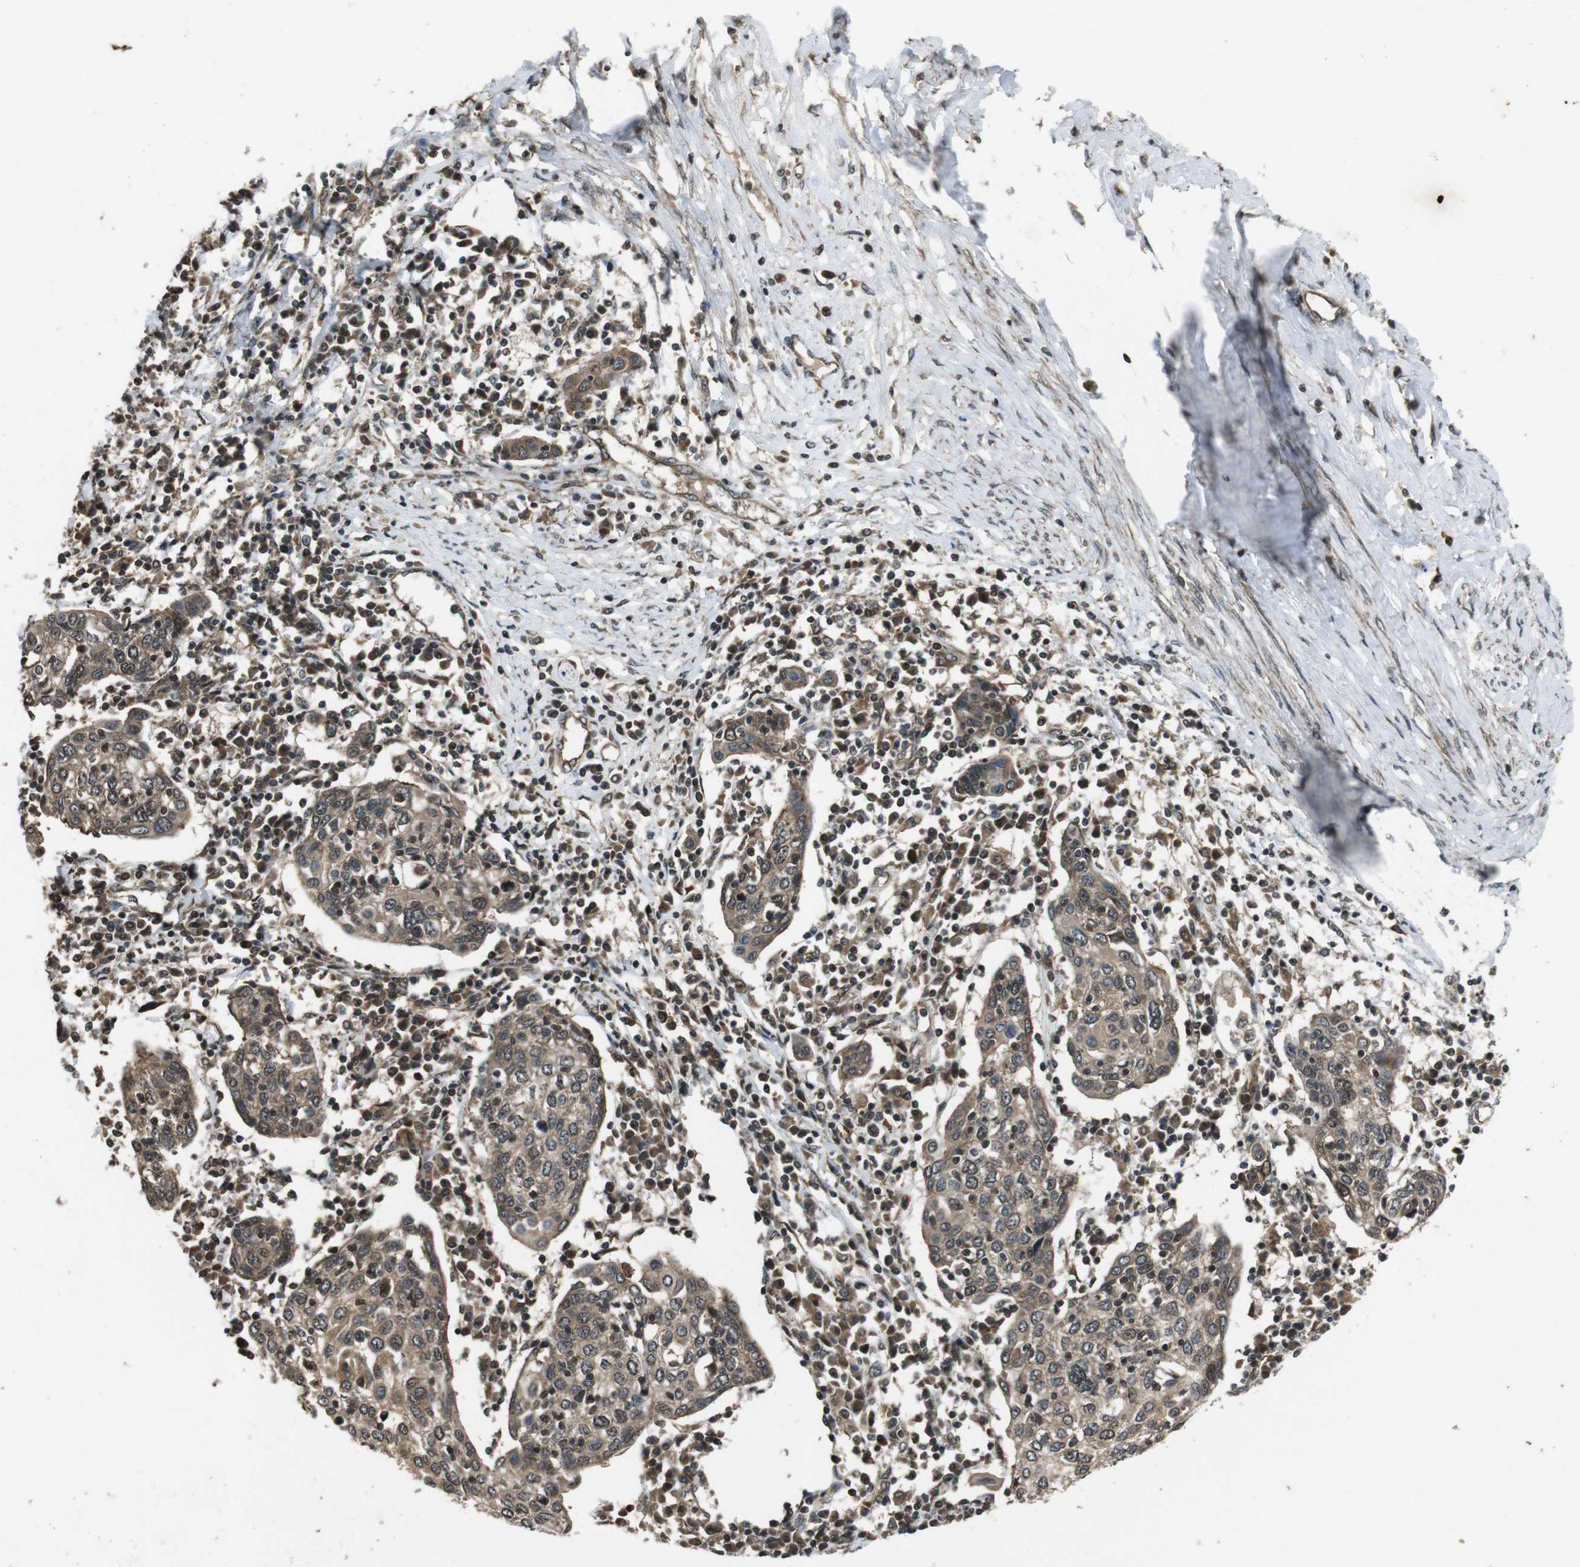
{"staining": {"intensity": "moderate", "quantity": ">75%", "location": "cytoplasmic/membranous,nuclear"}, "tissue": "cervical cancer", "cell_type": "Tumor cells", "image_type": "cancer", "snomed": [{"axis": "morphology", "description": "Squamous cell carcinoma, NOS"}, {"axis": "topography", "description": "Cervix"}], "caption": "Protein staining of squamous cell carcinoma (cervical) tissue displays moderate cytoplasmic/membranous and nuclear positivity in approximately >75% of tumor cells.", "gene": "PLK2", "patient": {"sex": "female", "age": 40}}